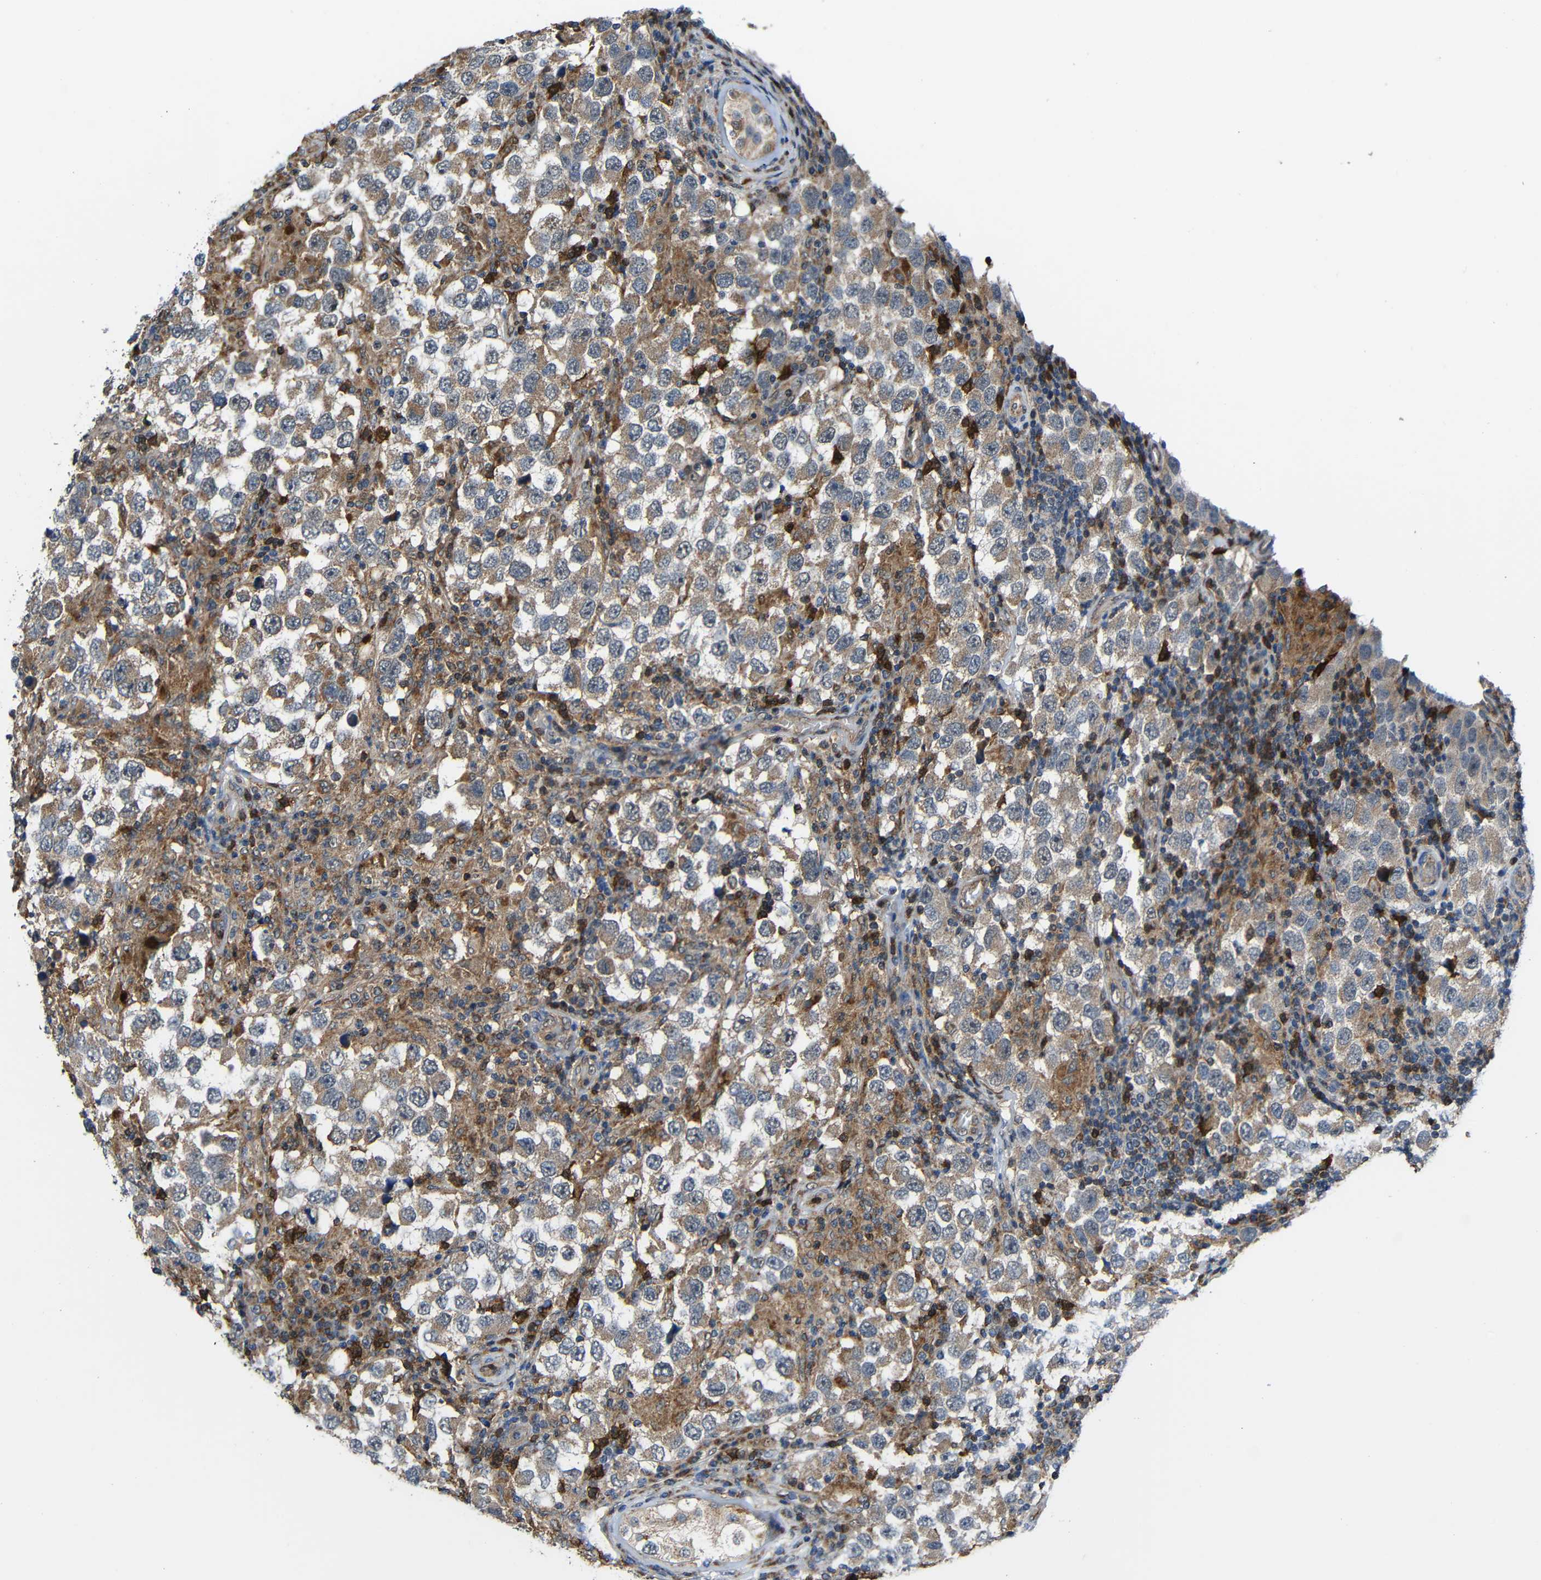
{"staining": {"intensity": "moderate", "quantity": "25%-75%", "location": "cytoplasmic/membranous"}, "tissue": "testis cancer", "cell_type": "Tumor cells", "image_type": "cancer", "snomed": [{"axis": "morphology", "description": "Carcinoma, Embryonal, NOS"}, {"axis": "topography", "description": "Testis"}], "caption": "Immunohistochemical staining of human testis cancer (embryonal carcinoma) exhibits moderate cytoplasmic/membranous protein staining in about 25%-75% of tumor cells. (IHC, brightfield microscopy, high magnification).", "gene": "C1GALT1", "patient": {"sex": "male", "age": 21}}